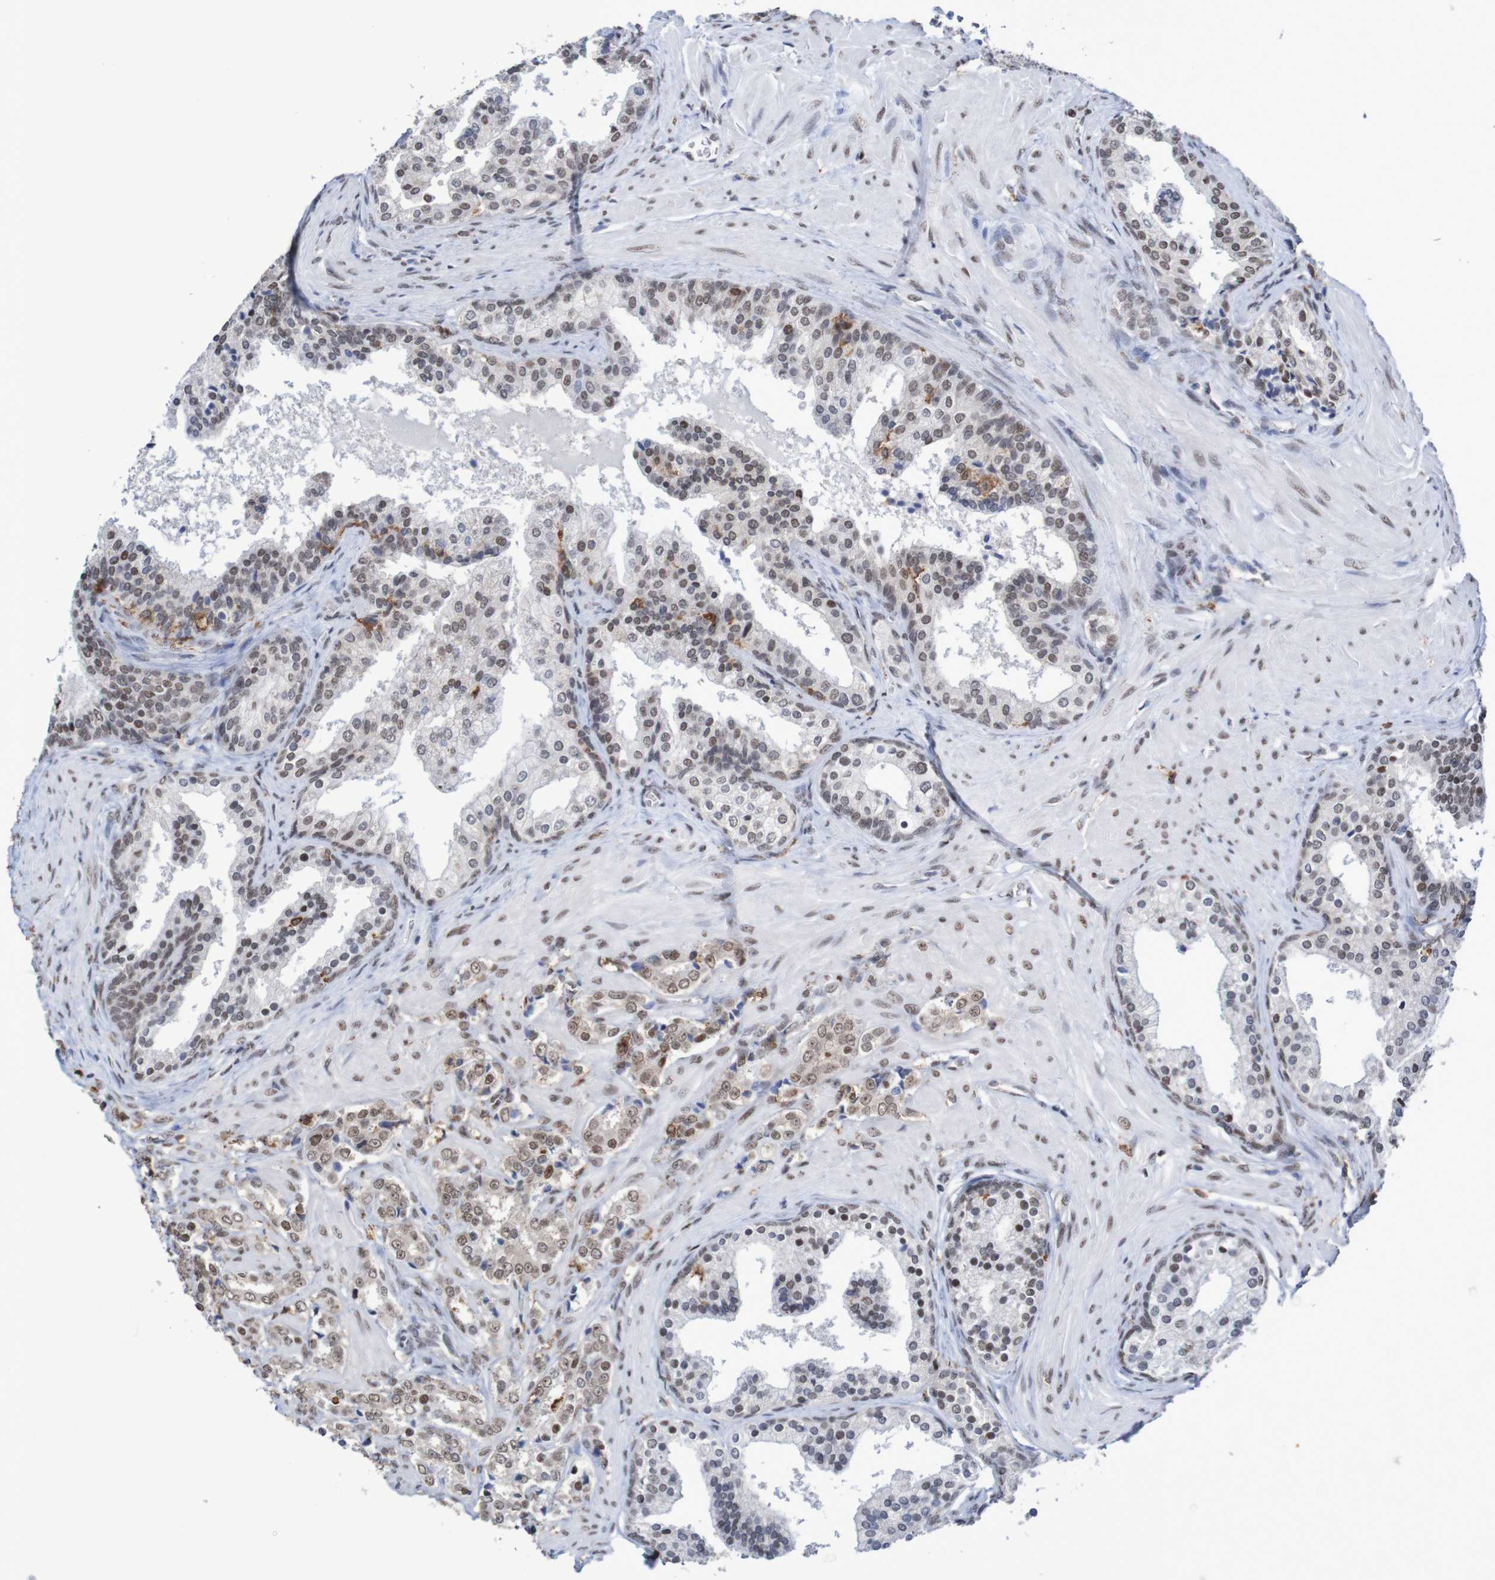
{"staining": {"intensity": "moderate", "quantity": ">75%", "location": "nuclear"}, "tissue": "prostate cancer", "cell_type": "Tumor cells", "image_type": "cancer", "snomed": [{"axis": "morphology", "description": "Adenocarcinoma, Low grade"}, {"axis": "topography", "description": "Prostate"}], "caption": "A micrograph of prostate low-grade adenocarcinoma stained for a protein reveals moderate nuclear brown staining in tumor cells.", "gene": "MRTFB", "patient": {"sex": "male", "age": 60}}